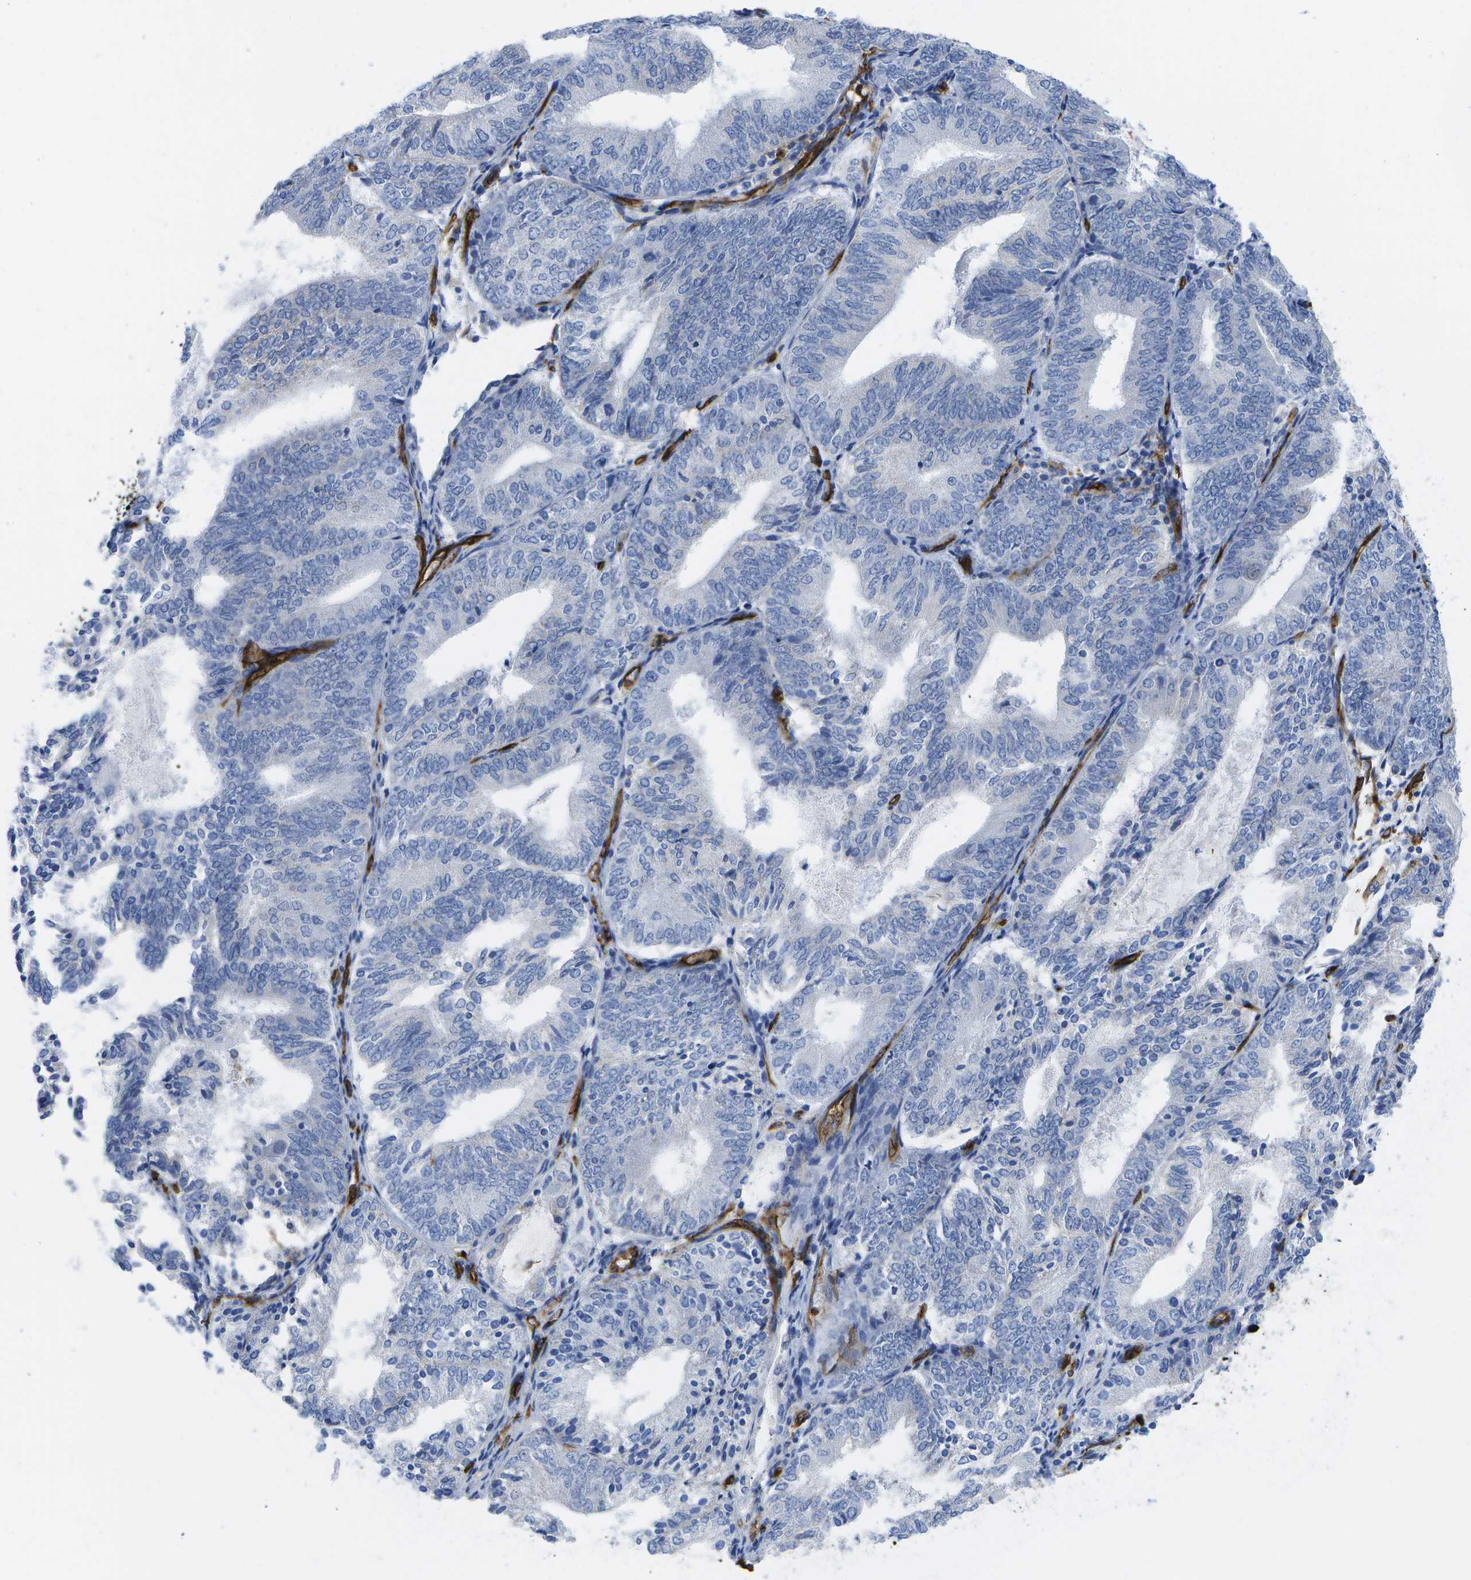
{"staining": {"intensity": "negative", "quantity": "none", "location": "none"}, "tissue": "endometrial cancer", "cell_type": "Tumor cells", "image_type": "cancer", "snomed": [{"axis": "morphology", "description": "Adenocarcinoma, NOS"}, {"axis": "topography", "description": "Endometrium"}], "caption": "A micrograph of human endometrial cancer (adenocarcinoma) is negative for staining in tumor cells.", "gene": "DYSF", "patient": {"sex": "female", "age": 81}}